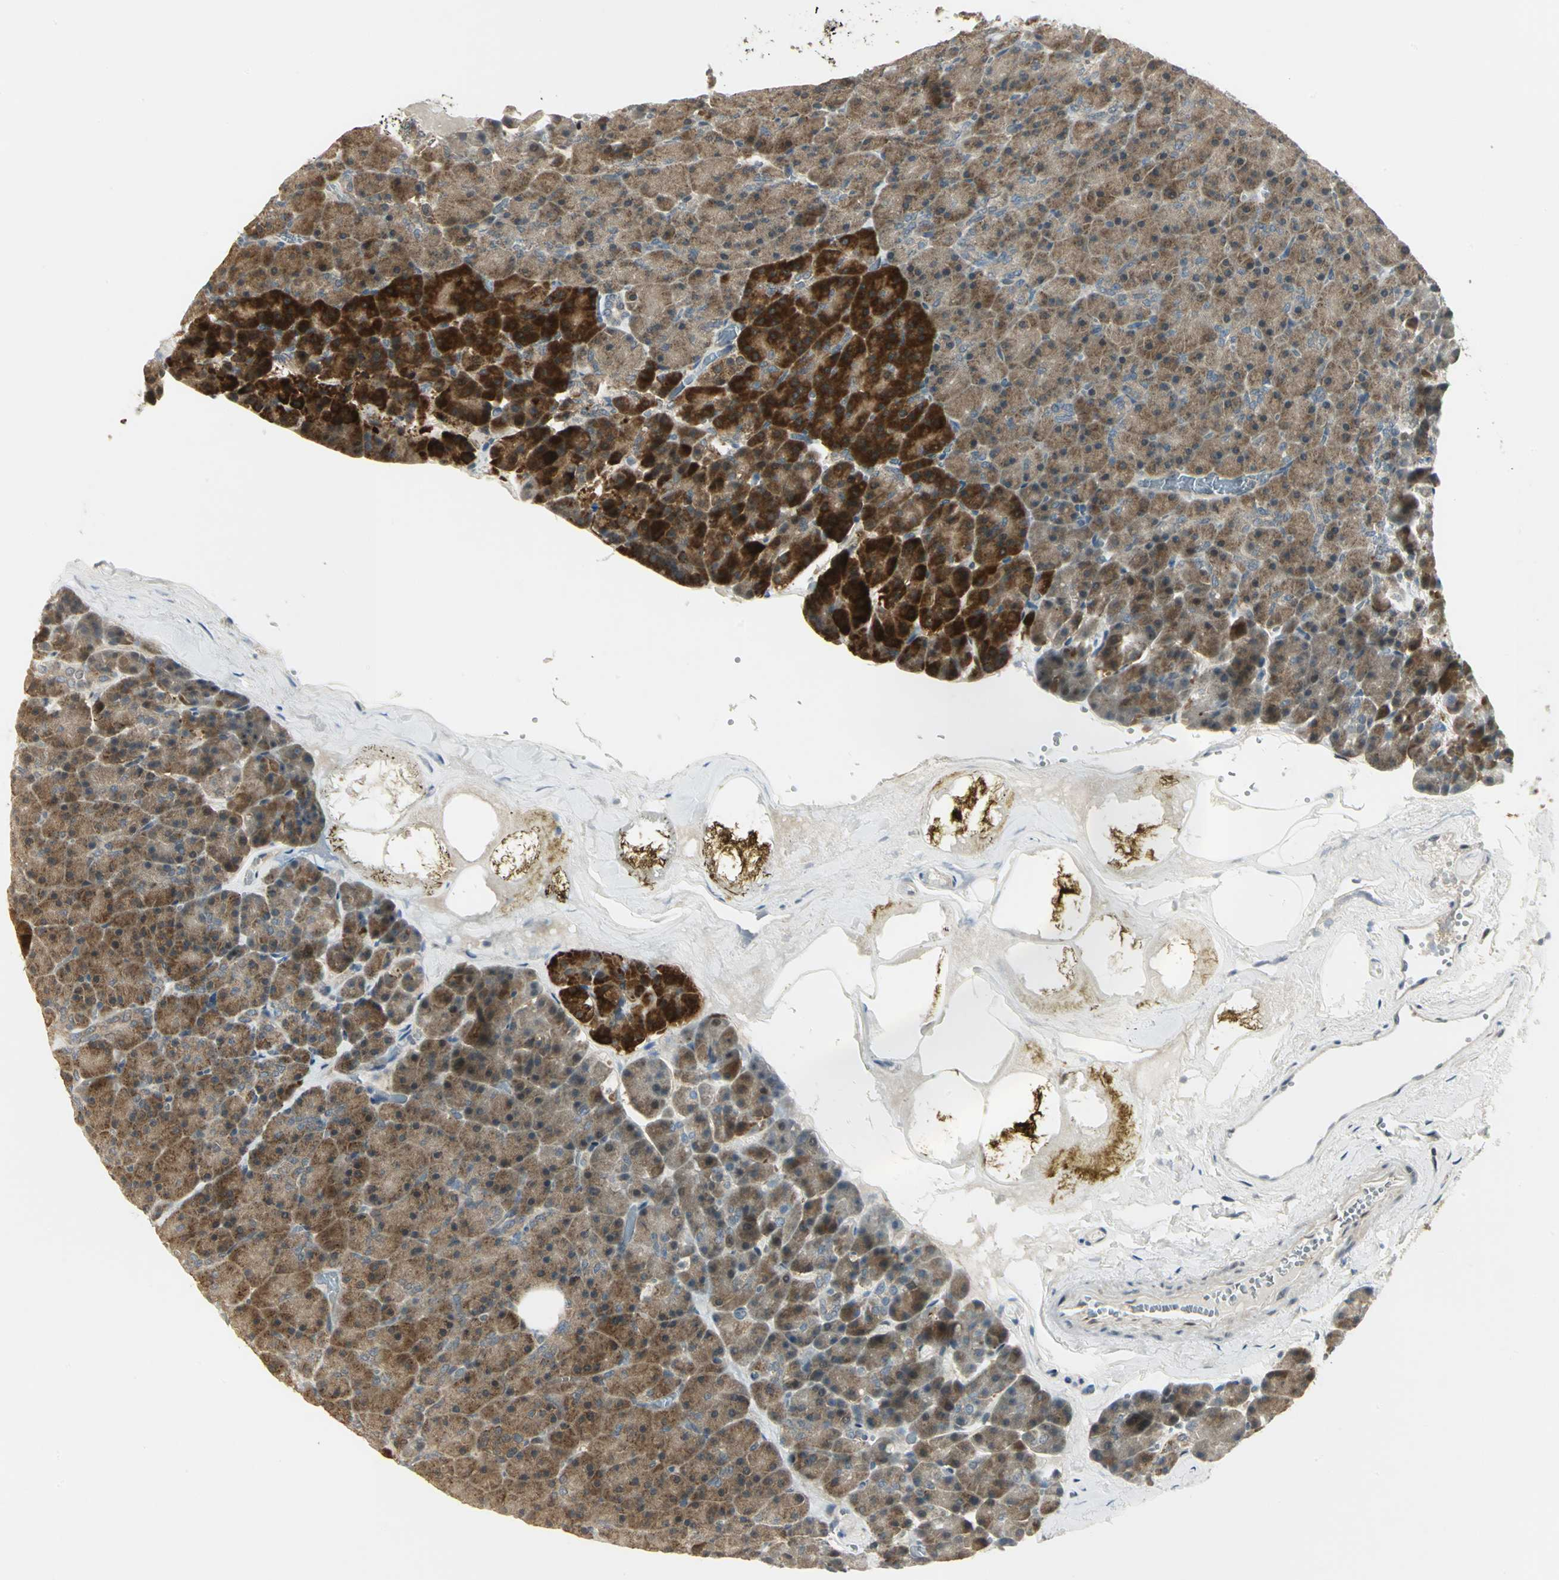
{"staining": {"intensity": "moderate", "quantity": ">75%", "location": "cytoplasmic/membranous"}, "tissue": "pancreas", "cell_type": "Exocrine glandular cells", "image_type": "normal", "snomed": [{"axis": "morphology", "description": "Normal tissue, NOS"}, {"axis": "topography", "description": "Pancreas"}], "caption": "Immunohistochemistry (IHC) image of unremarkable human pancreas stained for a protein (brown), which shows medium levels of moderate cytoplasmic/membranous expression in about >75% of exocrine glandular cells.", "gene": "PSMC4", "patient": {"sex": "female", "age": 35}}